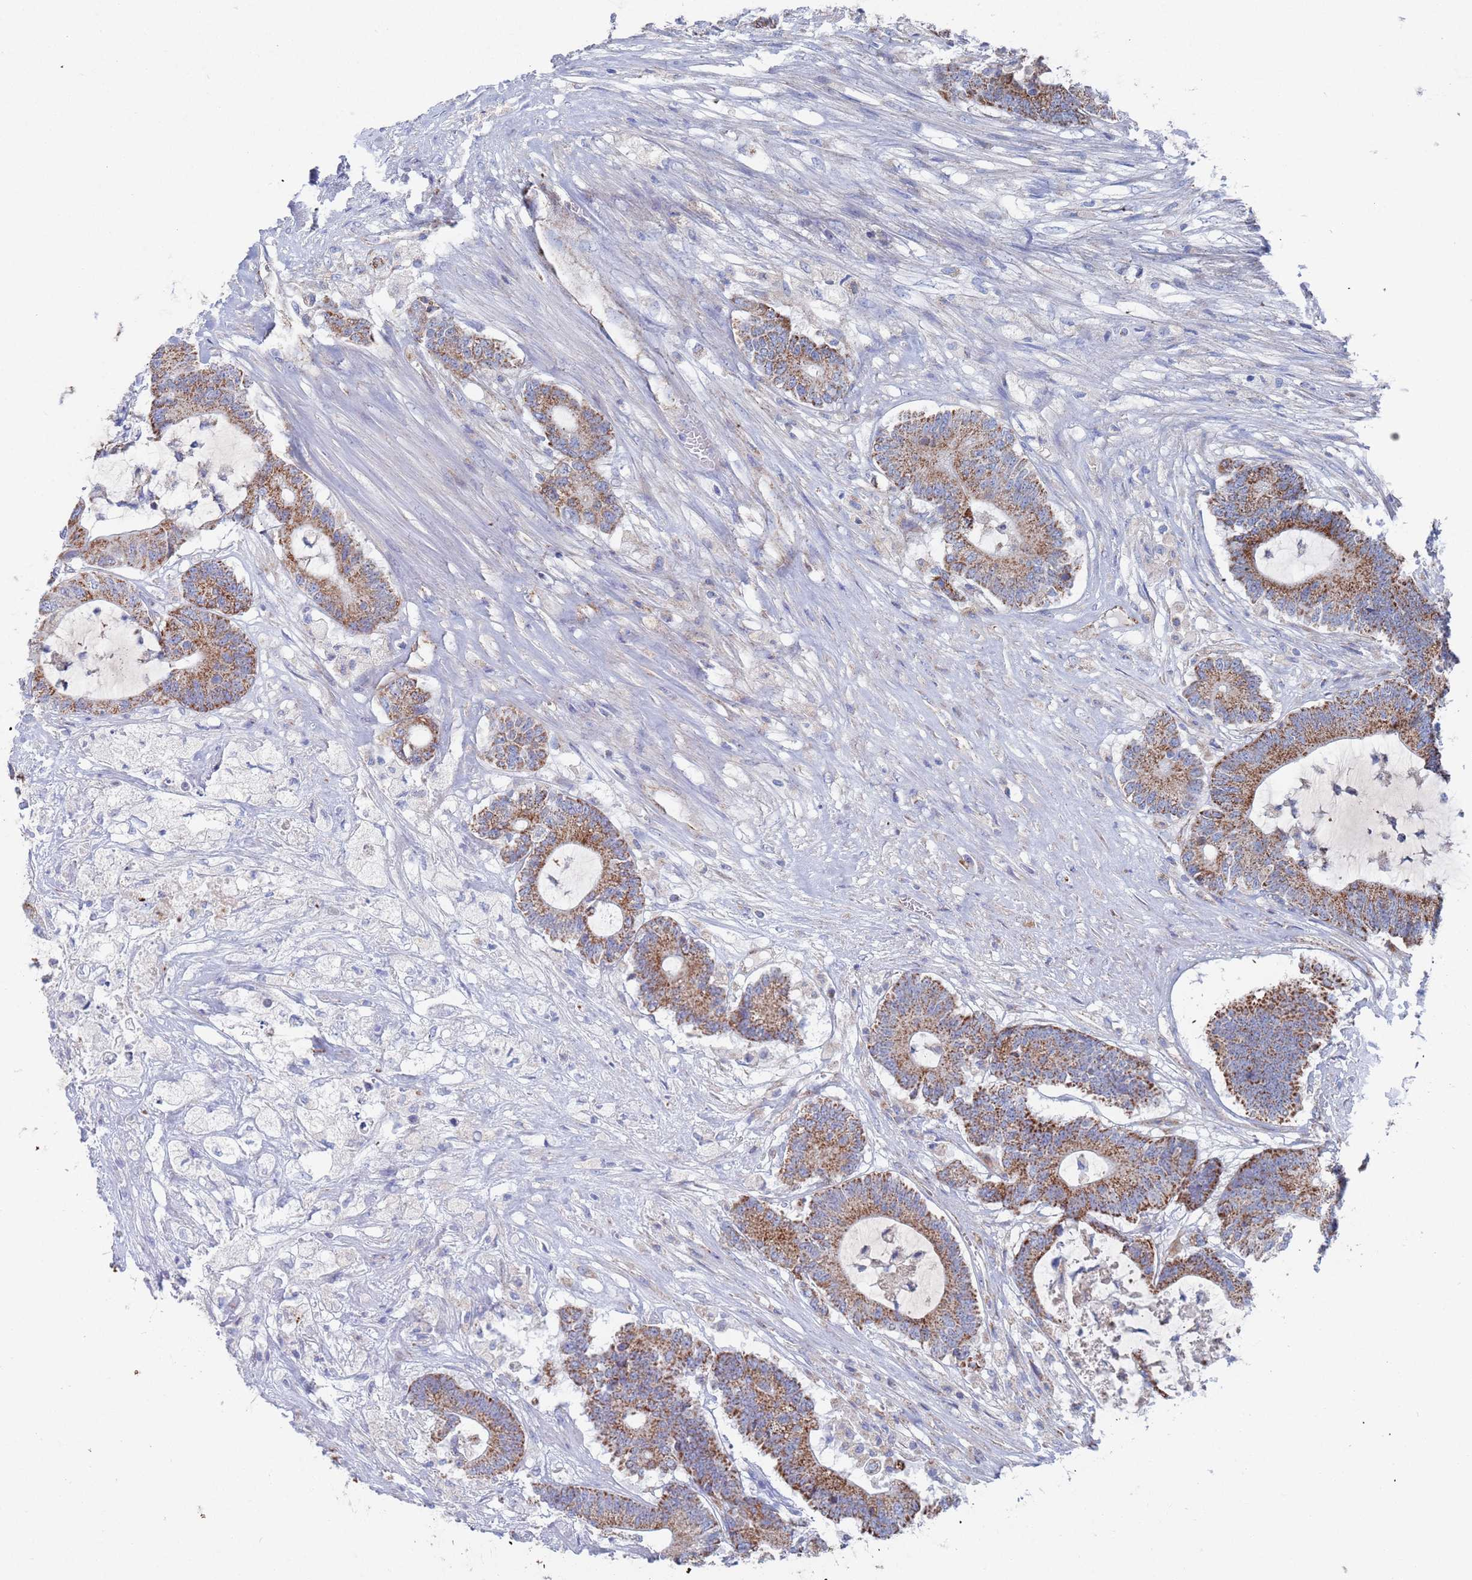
{"staining": {"intensity": "strong", "quantity": ">75%", "location": "cytoplasmic/membranous"}, "tissue": "colorectal cancer", "cell_type": "Tumor cells", "image_type": "cancer", "snomed": [{"axis": "morphology", "description": "Adenocarcinoma, NOS"}, {"axis": "topography", "description": "Colon"}], "caption": "Colorectal cancer (adenocarcinoma) stained with a protein marker reveals strong staining in tumor cells.", "gene": "MRPL22", "patient": {"sex": "female", "age": 84}}